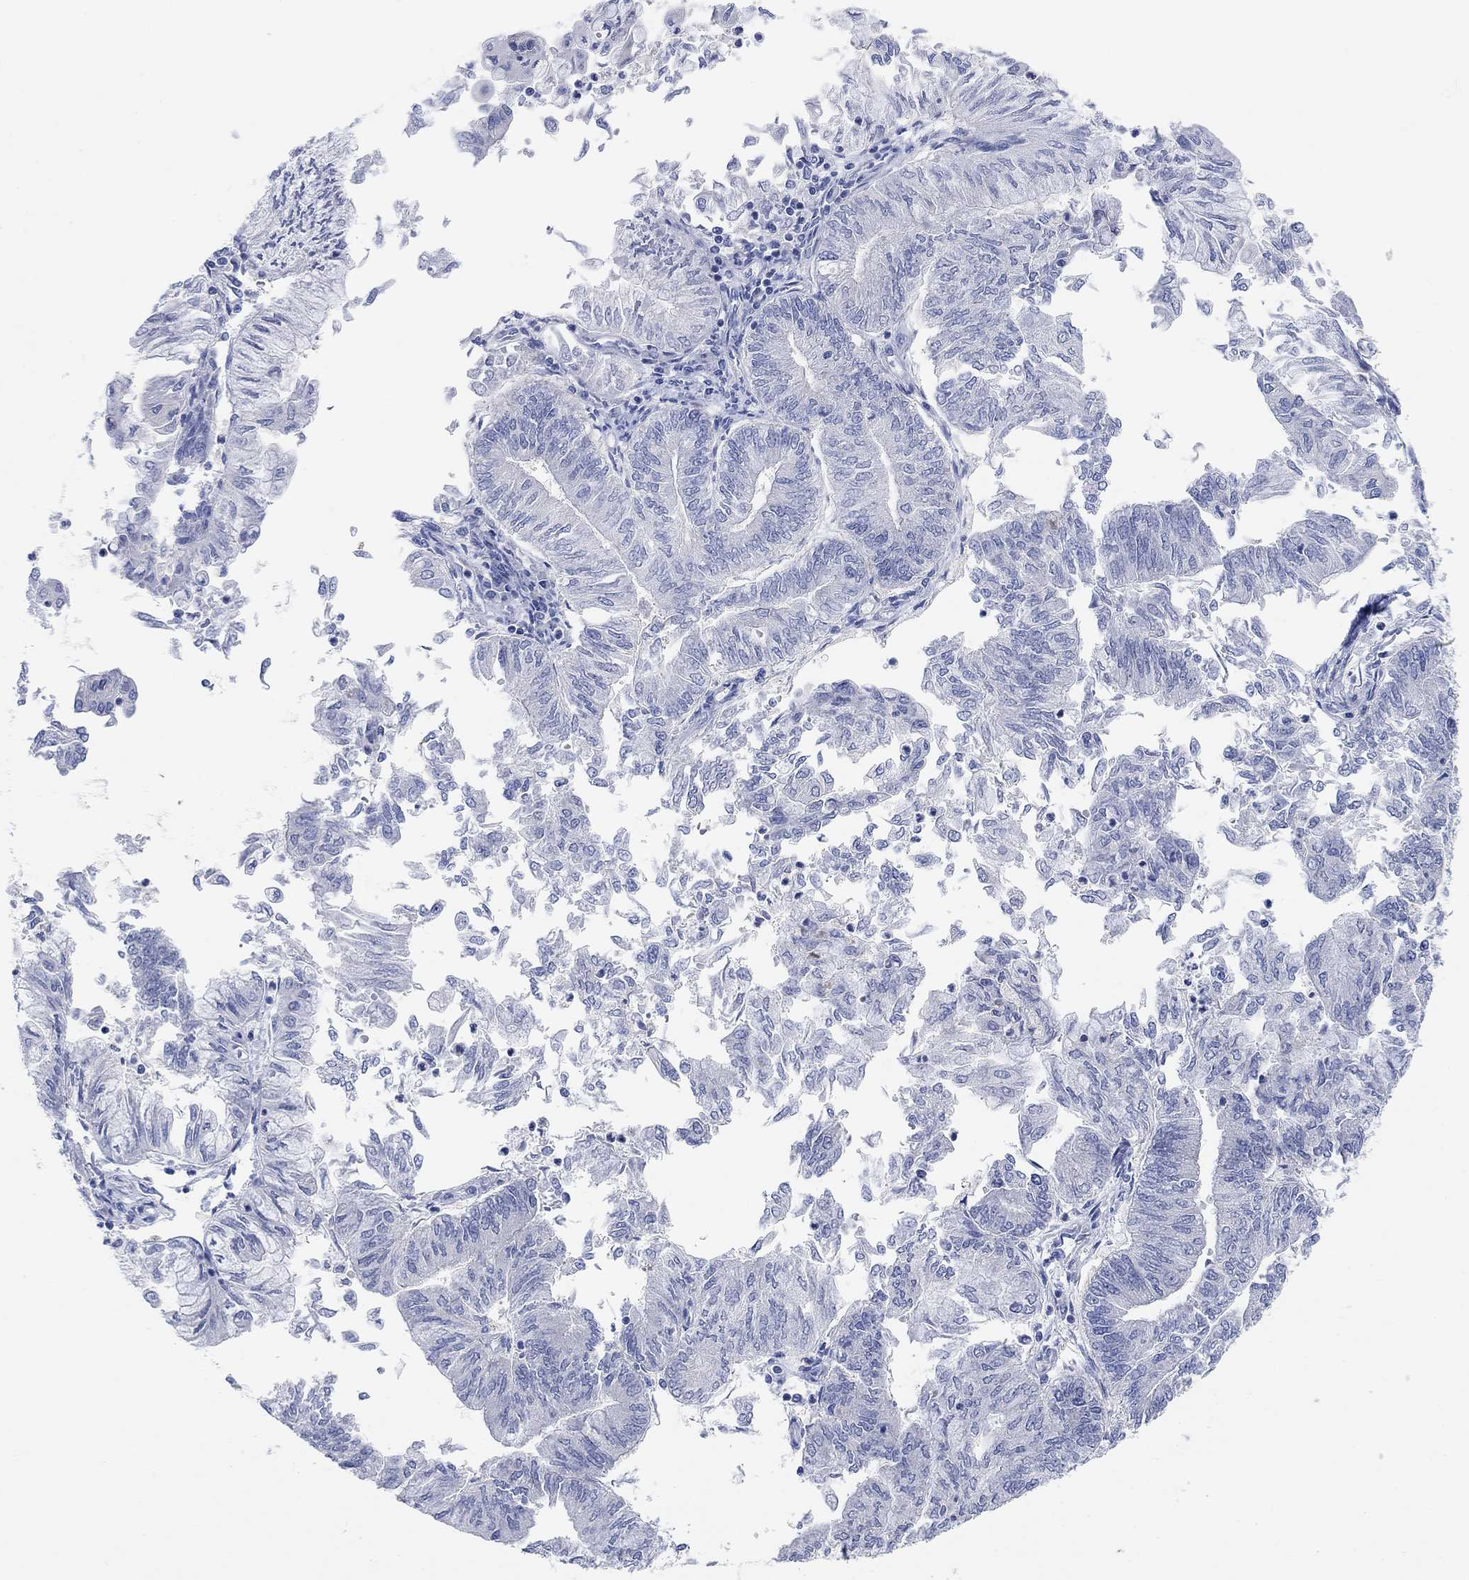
{"staining": {"intensity": "weak", "quantity": "<25%", "location": "cytoplasmic/membranous"}, "tissue": "endometrial cancer", "cell_type": "Tumor cells", "image_type": "cancer", "snomed": [{"axis": "morphology", "description": "Adenocarcinoma, NOS"}, {"axis": "topography", "description": "Endometrium"}], "caption": "Adenocarcinoma (endometrial) was stained to show a protein in brown. There is no significant expression in tumor cells.", "gene": "RGS1", "patient": {"sex": "female", "age": 59}}